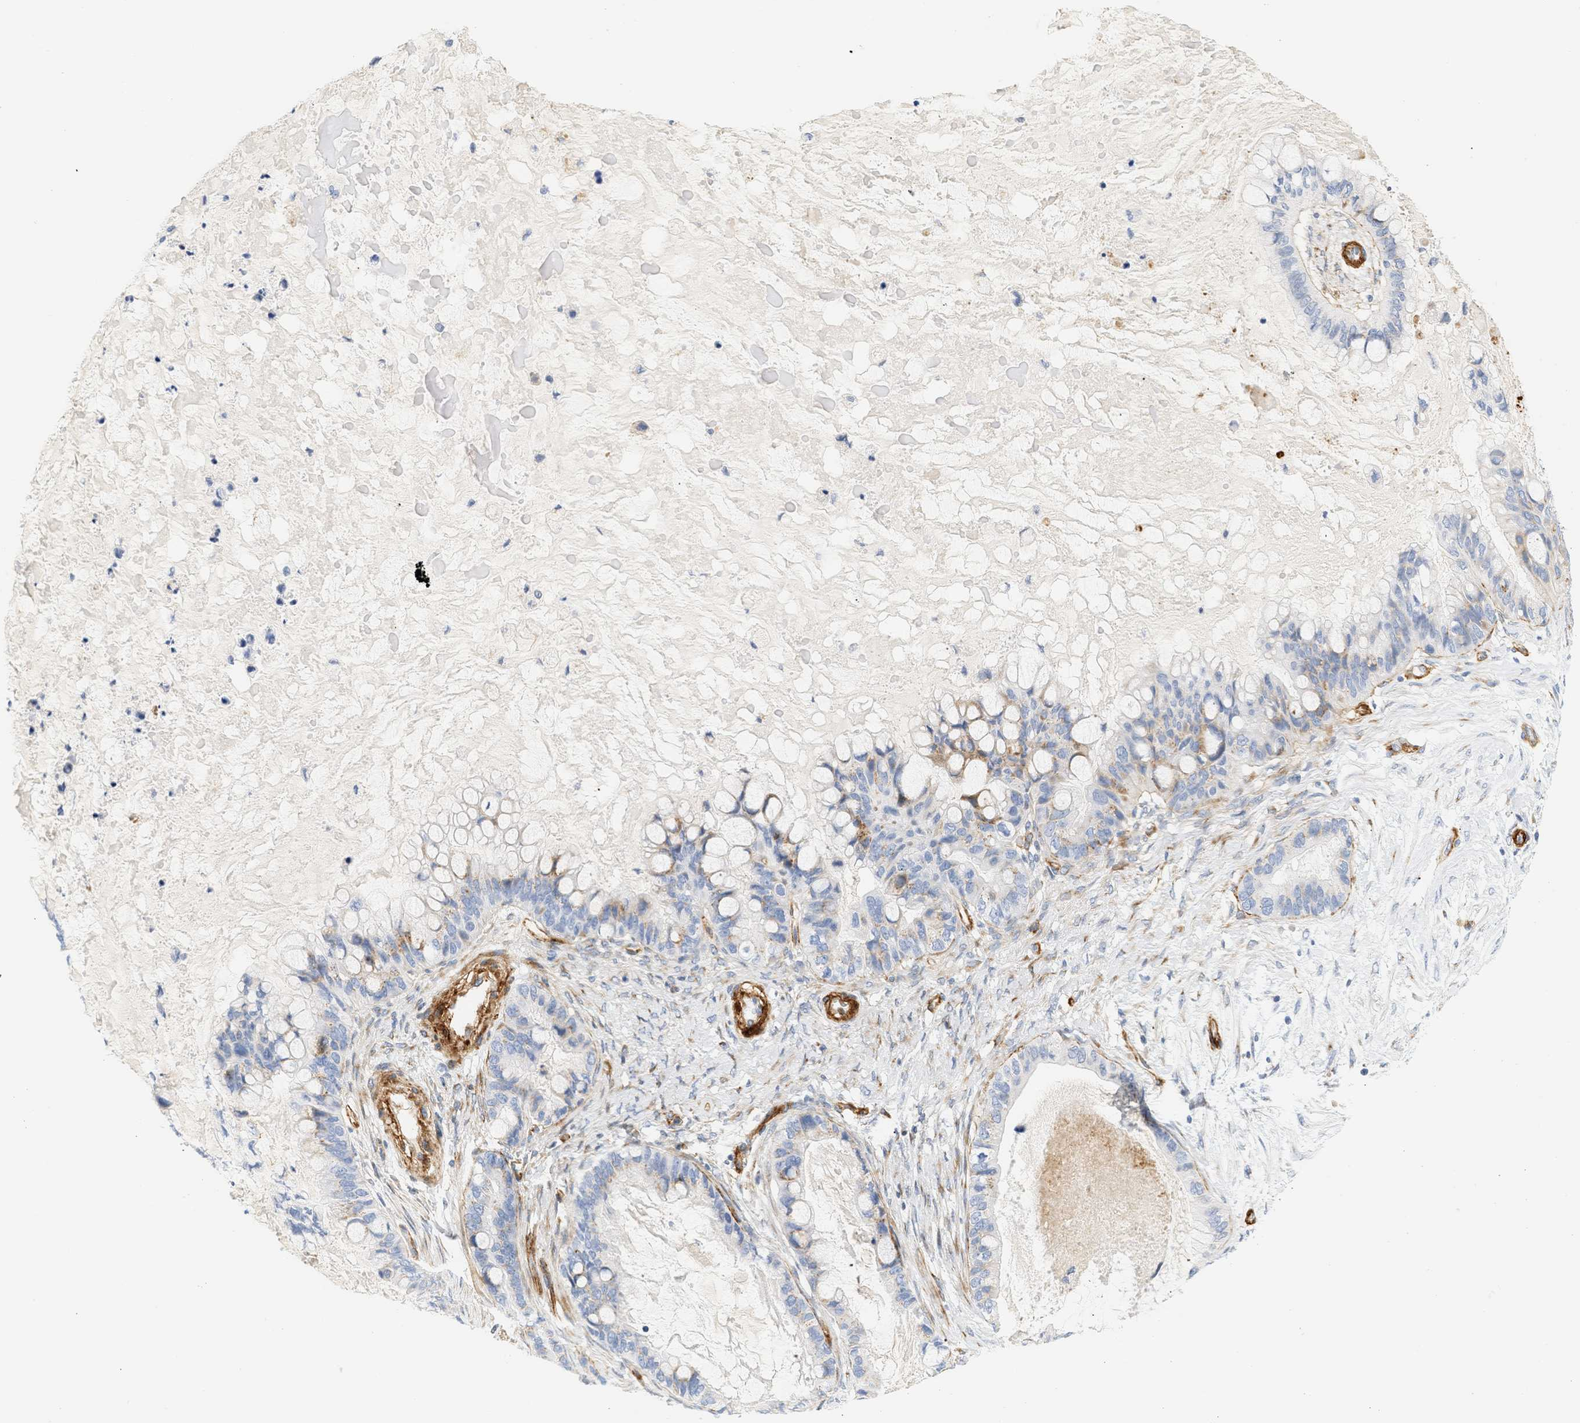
{"staining": {"intensity": "moderate", "quantity": "<25%", "location": "cytoplasmic/membranous"}, "tissue": "ovarian cancer", "cell_type": "Tumor cells", "image_type": "cancer", "snomed": [{"axis": "morphology", "description": "Cystadenocarcinoma, mucinous, NOS"}, {"axis": "topography", "description": "Ovary"}], "caption": "Immunohistochemistry photomicrograph of neoplastic tissue: human ovarian cancer stained using IHC demonstrates low levels of moderate protein expression localized specifically in the cytoplasmic/membranous of tumor cells, appearing as a cytoplasmic/membranous brown color.", "gene": "SLC30A7", "patient": {"sex": "female", "age": 80}}